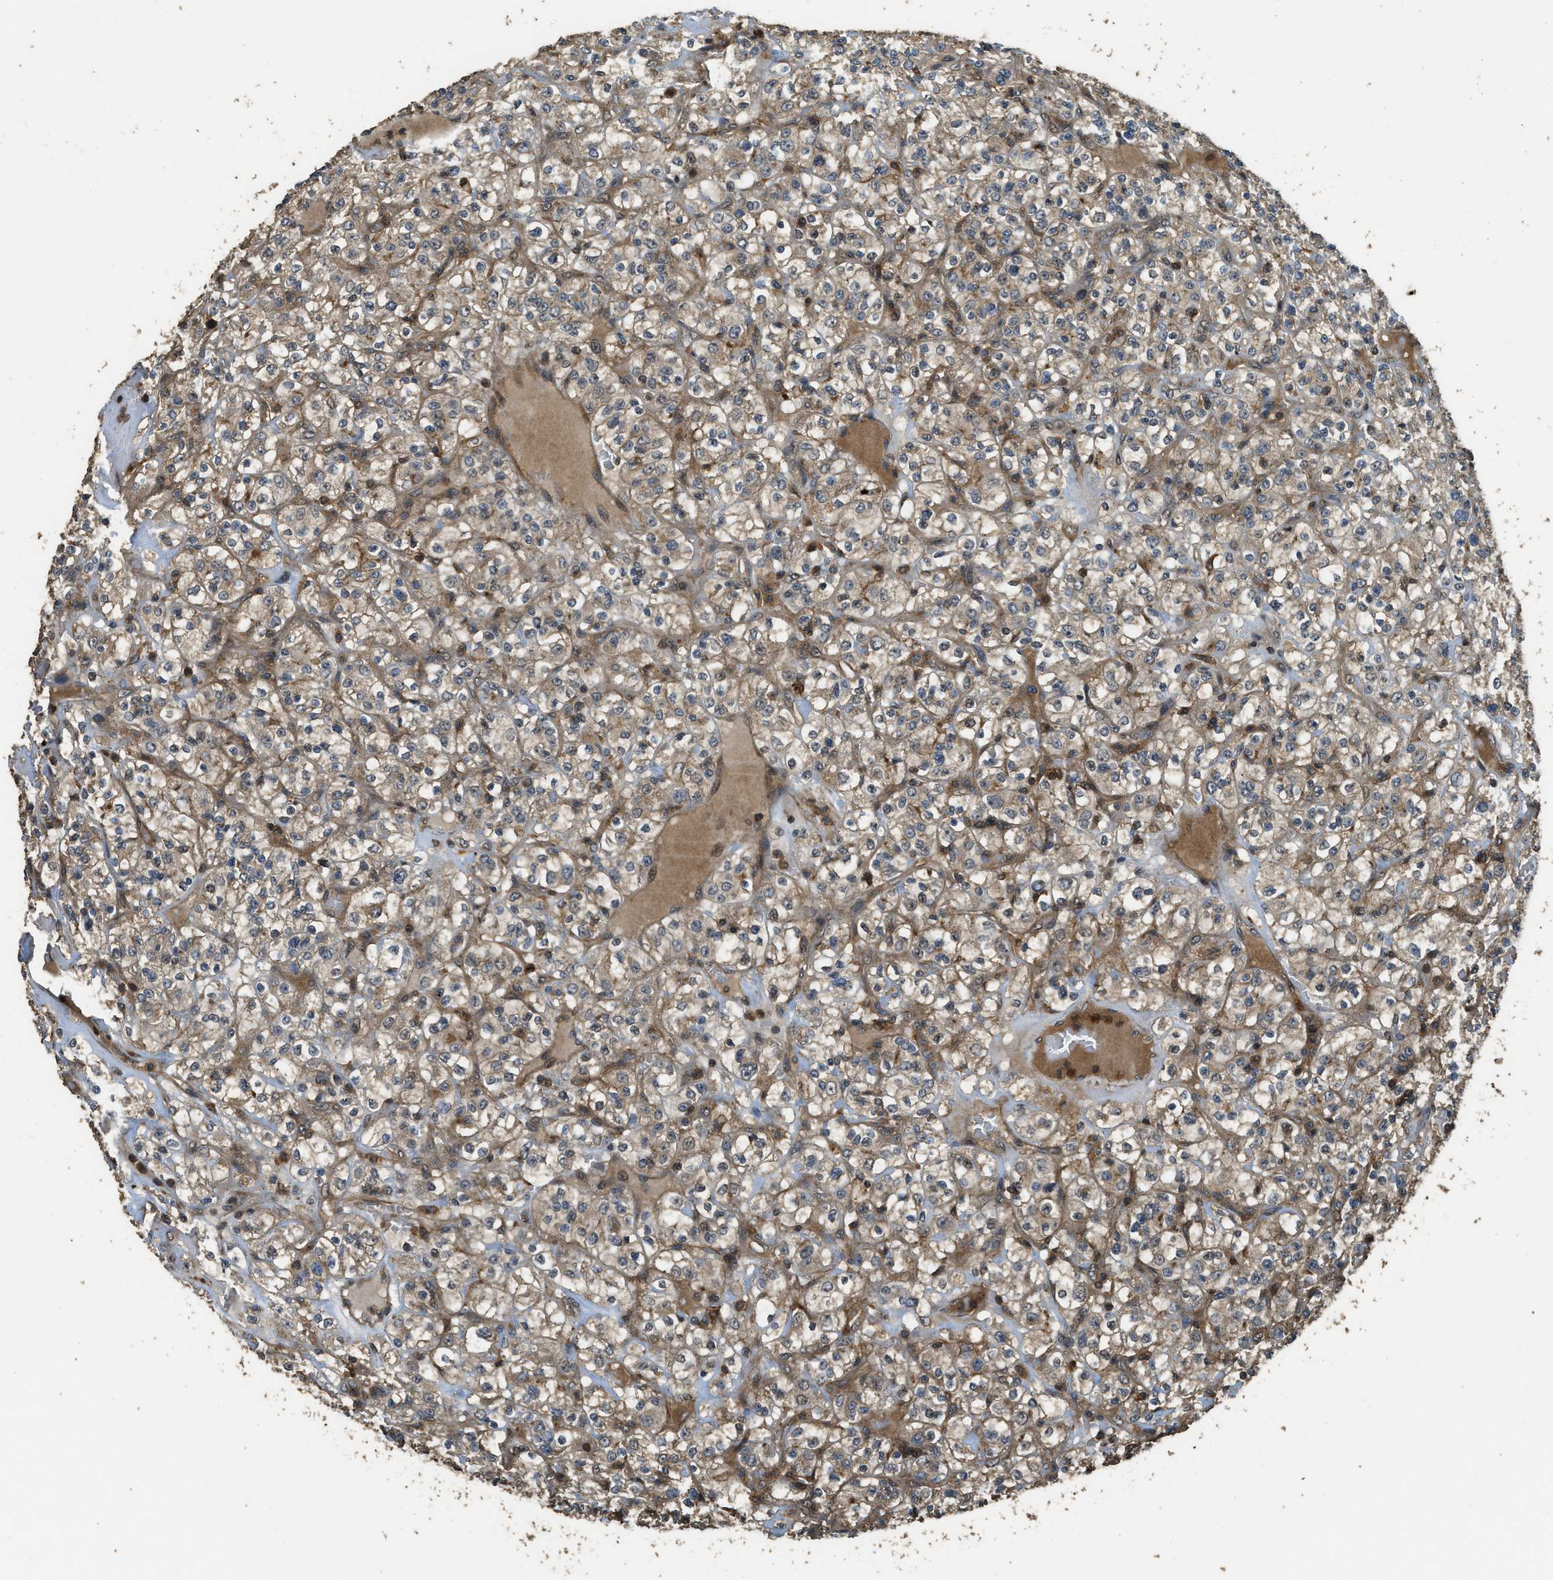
{"staining": {"intensity": "moderate", "quantity": ">75%", "location": "cytoplasmic/membranous"}, "tissue": "renal cancer", "cell_type": "Tumor cells", "image_type": "cancer", "snomed": [{"axis": "morphology", "description": "Normal tissue, NOS"}, {"axis": "morphology", "description": "Adenocarcinoma, NOS"}, {"axis": "topography", "description": "Kidney"}], "caption": "Renal cancer (adenocarcinoma) stained with DAB (3,3'-diaminobenzidine) IHC reveals medium levels of moderate cytoplasmic/membranous expression in approximately >75% of tumor cells.", "gene": "PPP6R3", "patient": {"sex": "female", "age": 72}}